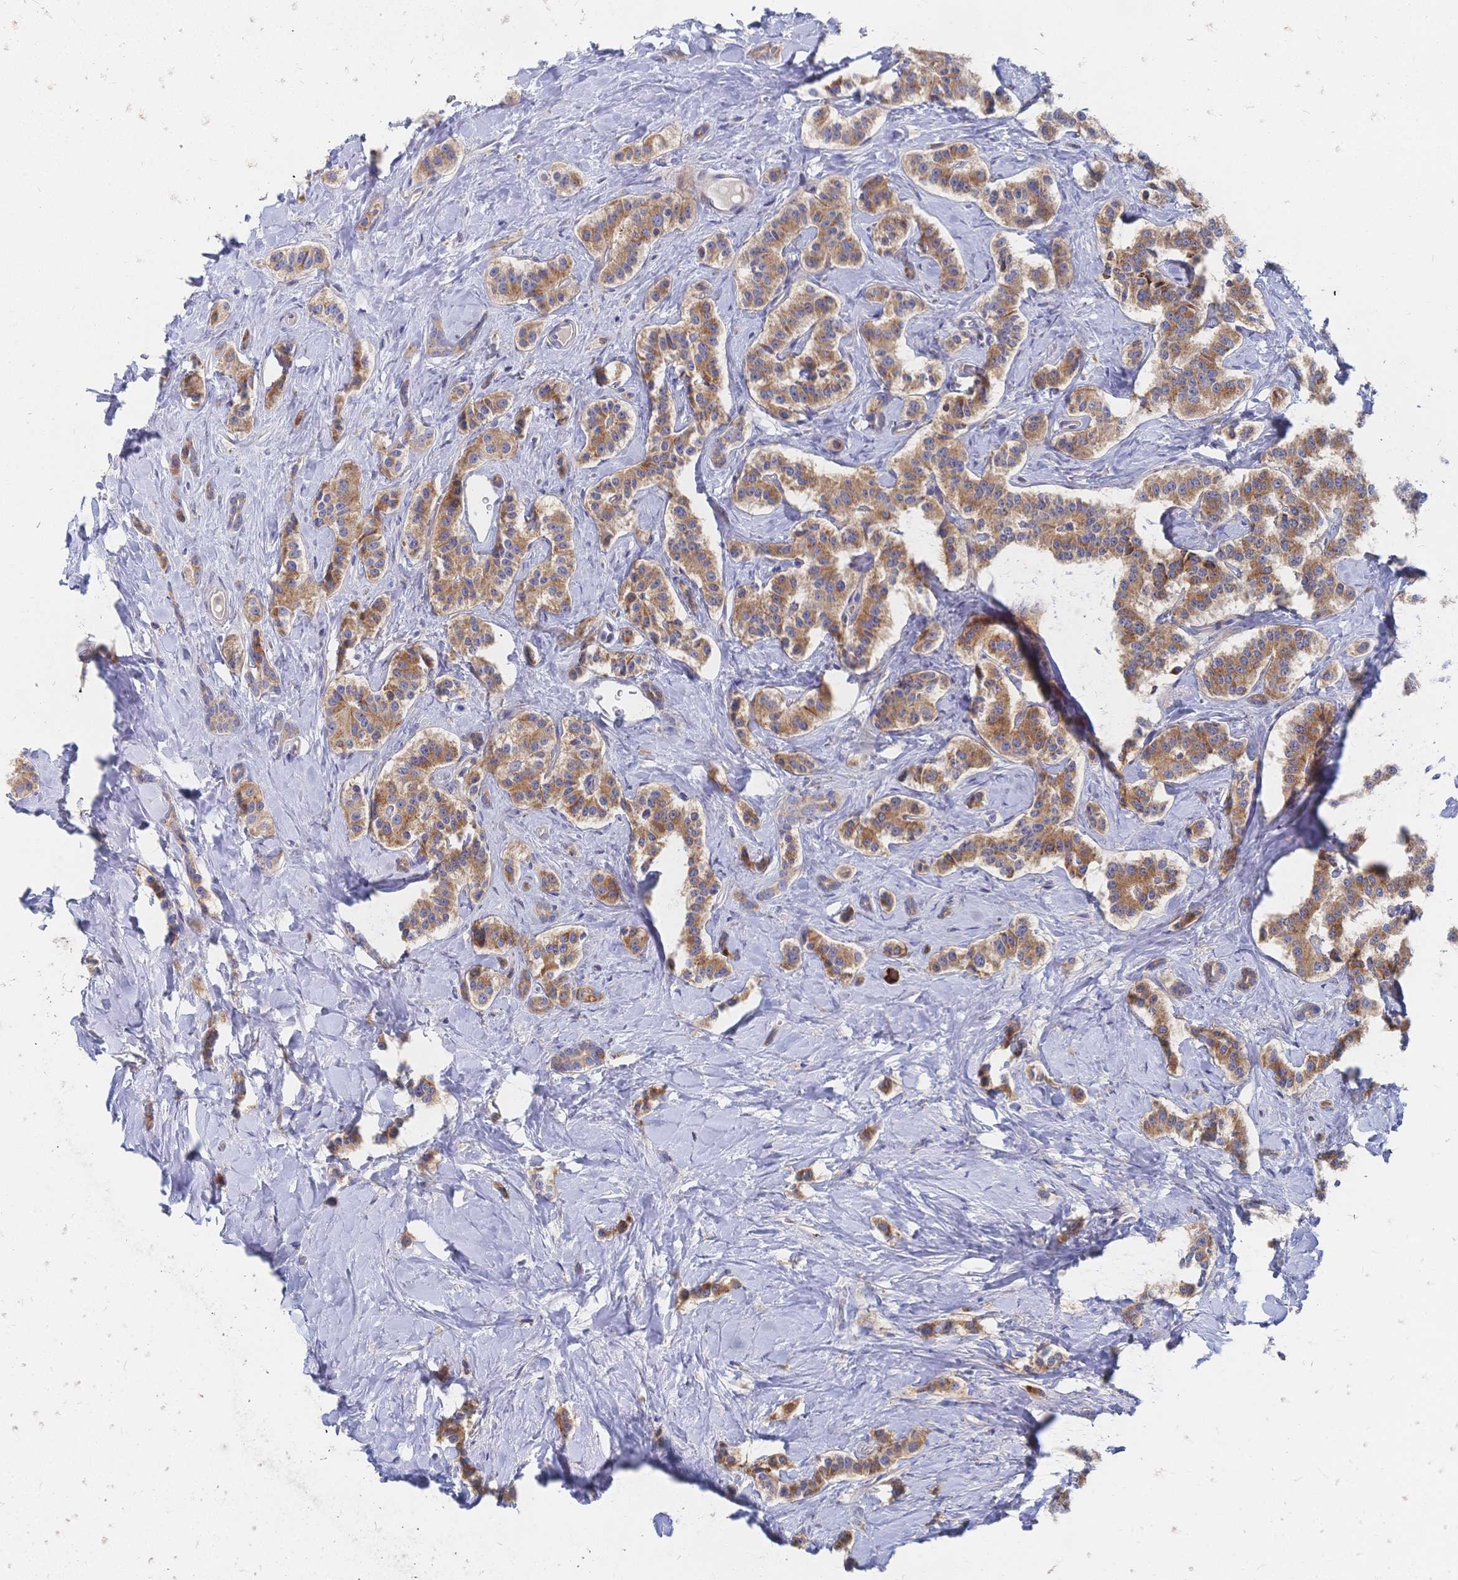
{"staining": {"intensity": "moderate", "quantity": ">75%", "location": "cytoplasmic/membranous"}, "tissue": "carcinoid", "cell_type": "Tumor cells", "image_type": "cancer", "snomed": [{"axis": "morphology", "description": "Normal tissue, NOS"}, {"axis": "morphology", "description": "Carcinoid, malignant, NOS"}, {"axis": "topography", "description": "Pancreas"}], "caption": "A brown stain shows moderate cytoplasmic/membranous staining of a protein in human carcinoid (malignant) tumor cells. The protein is stained brown, and the nuclei are stained in blue (DAB (3,3'-diaminobenzidine) IHC with brightfield microscopy, high magnification).", "gene": "SORBS1", "patient": {"sex": "male", "age": 36}}